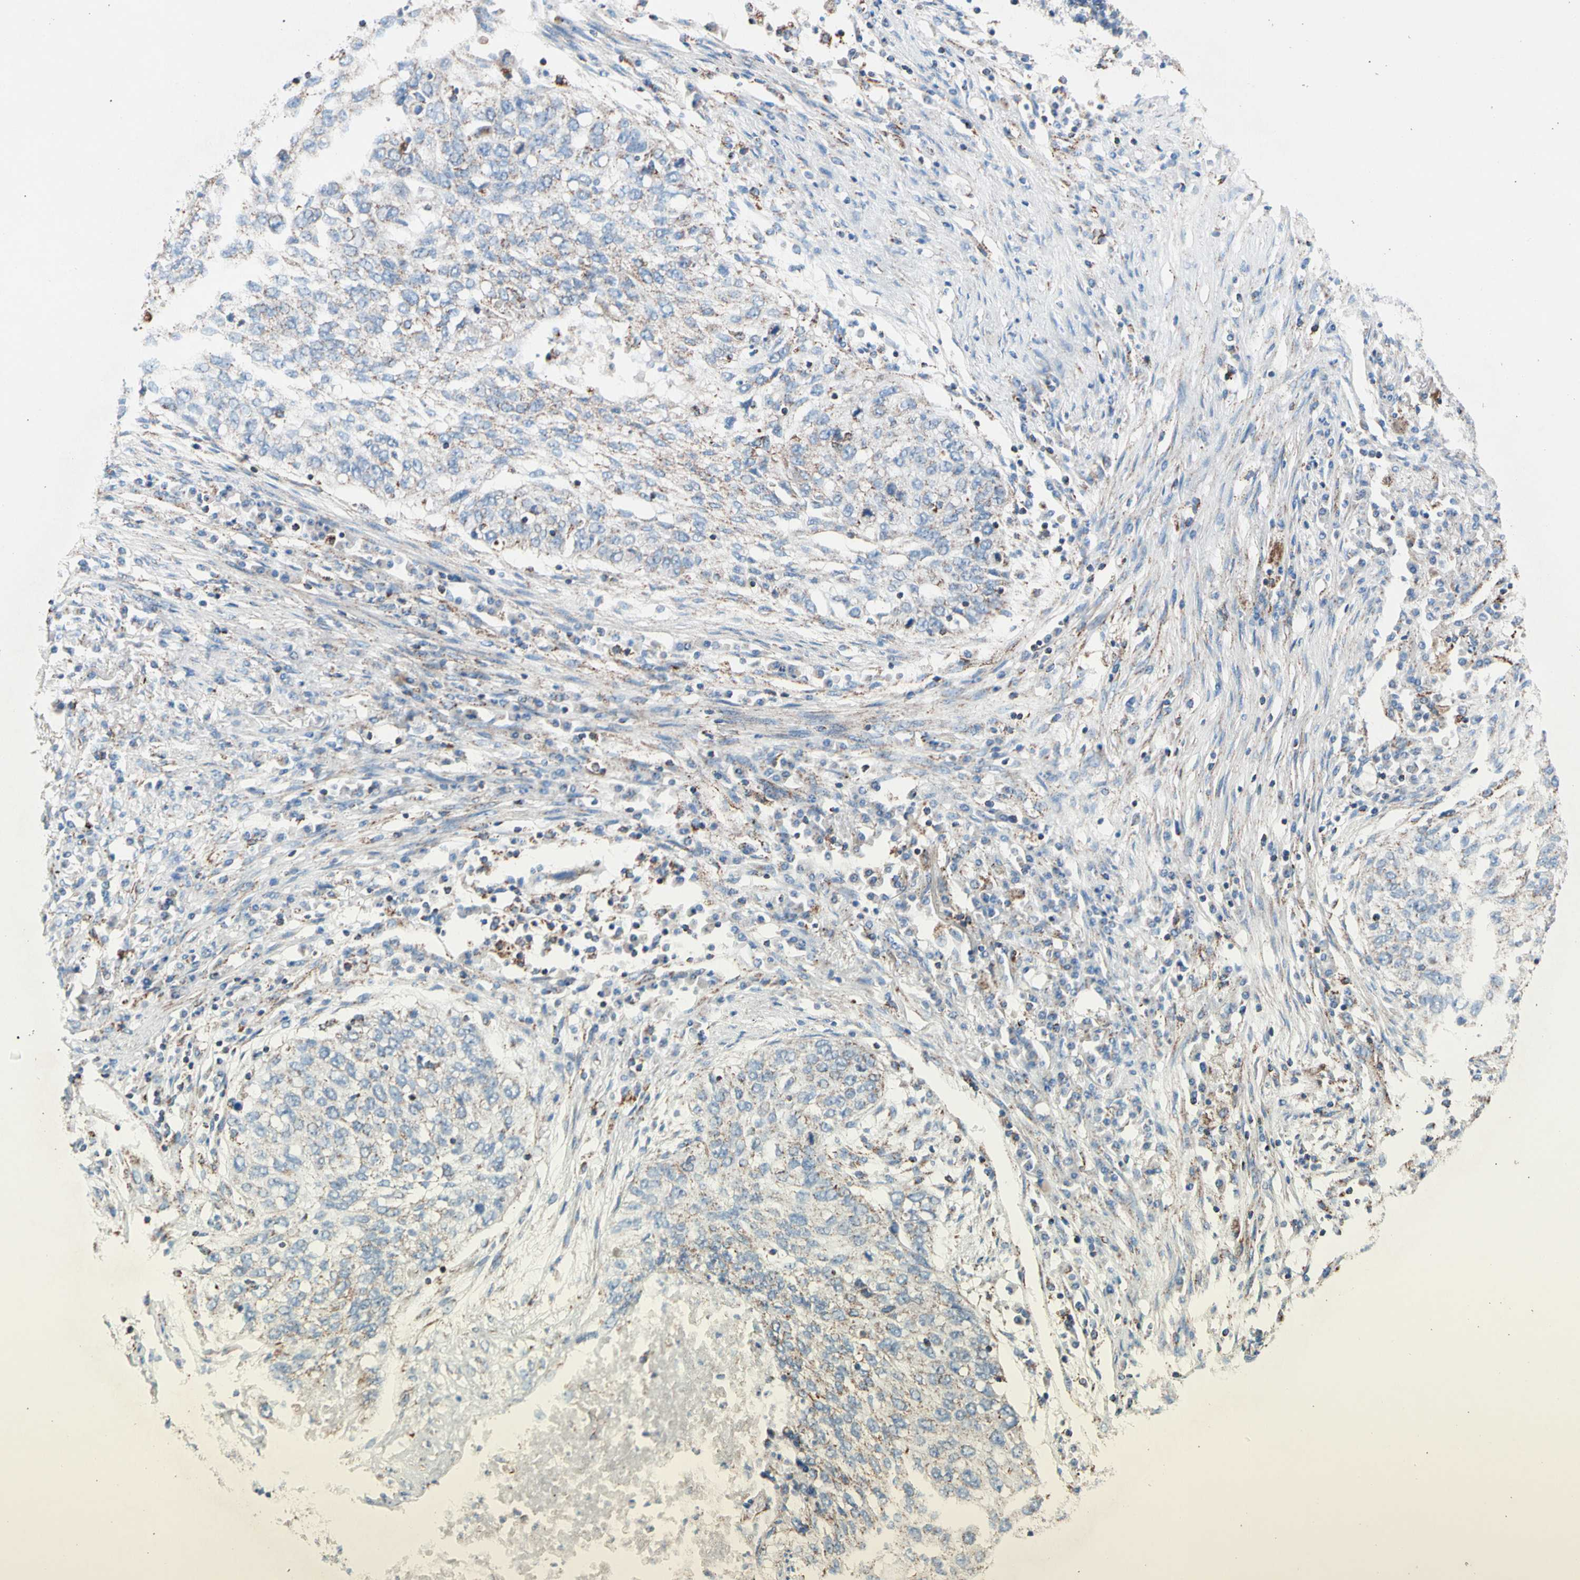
{"staining": {"intensity": "moderate", "quantity": "<25%", "location": "cytoplasmic/membranous"}, "tissue": "lung cancer", "cell_type": "Tumor cells", "image_type": "cancer", "snomed": [{"axis": "morphology", "description": "Squamous cell carcinoma, NOS"}, {"axis": "topography", "description": "Lung"}], "caption": "The micrograph exhibits staining of lung squamous cell carcinoma, revealing moderate cytoplasmic/membranous protein staining (brown color) within tumor cells. The protein of interest is shown in brown color, while the nuclei are stained blue.", "gene": "HK1", "patient": {"sex": "female", "age": 63}}